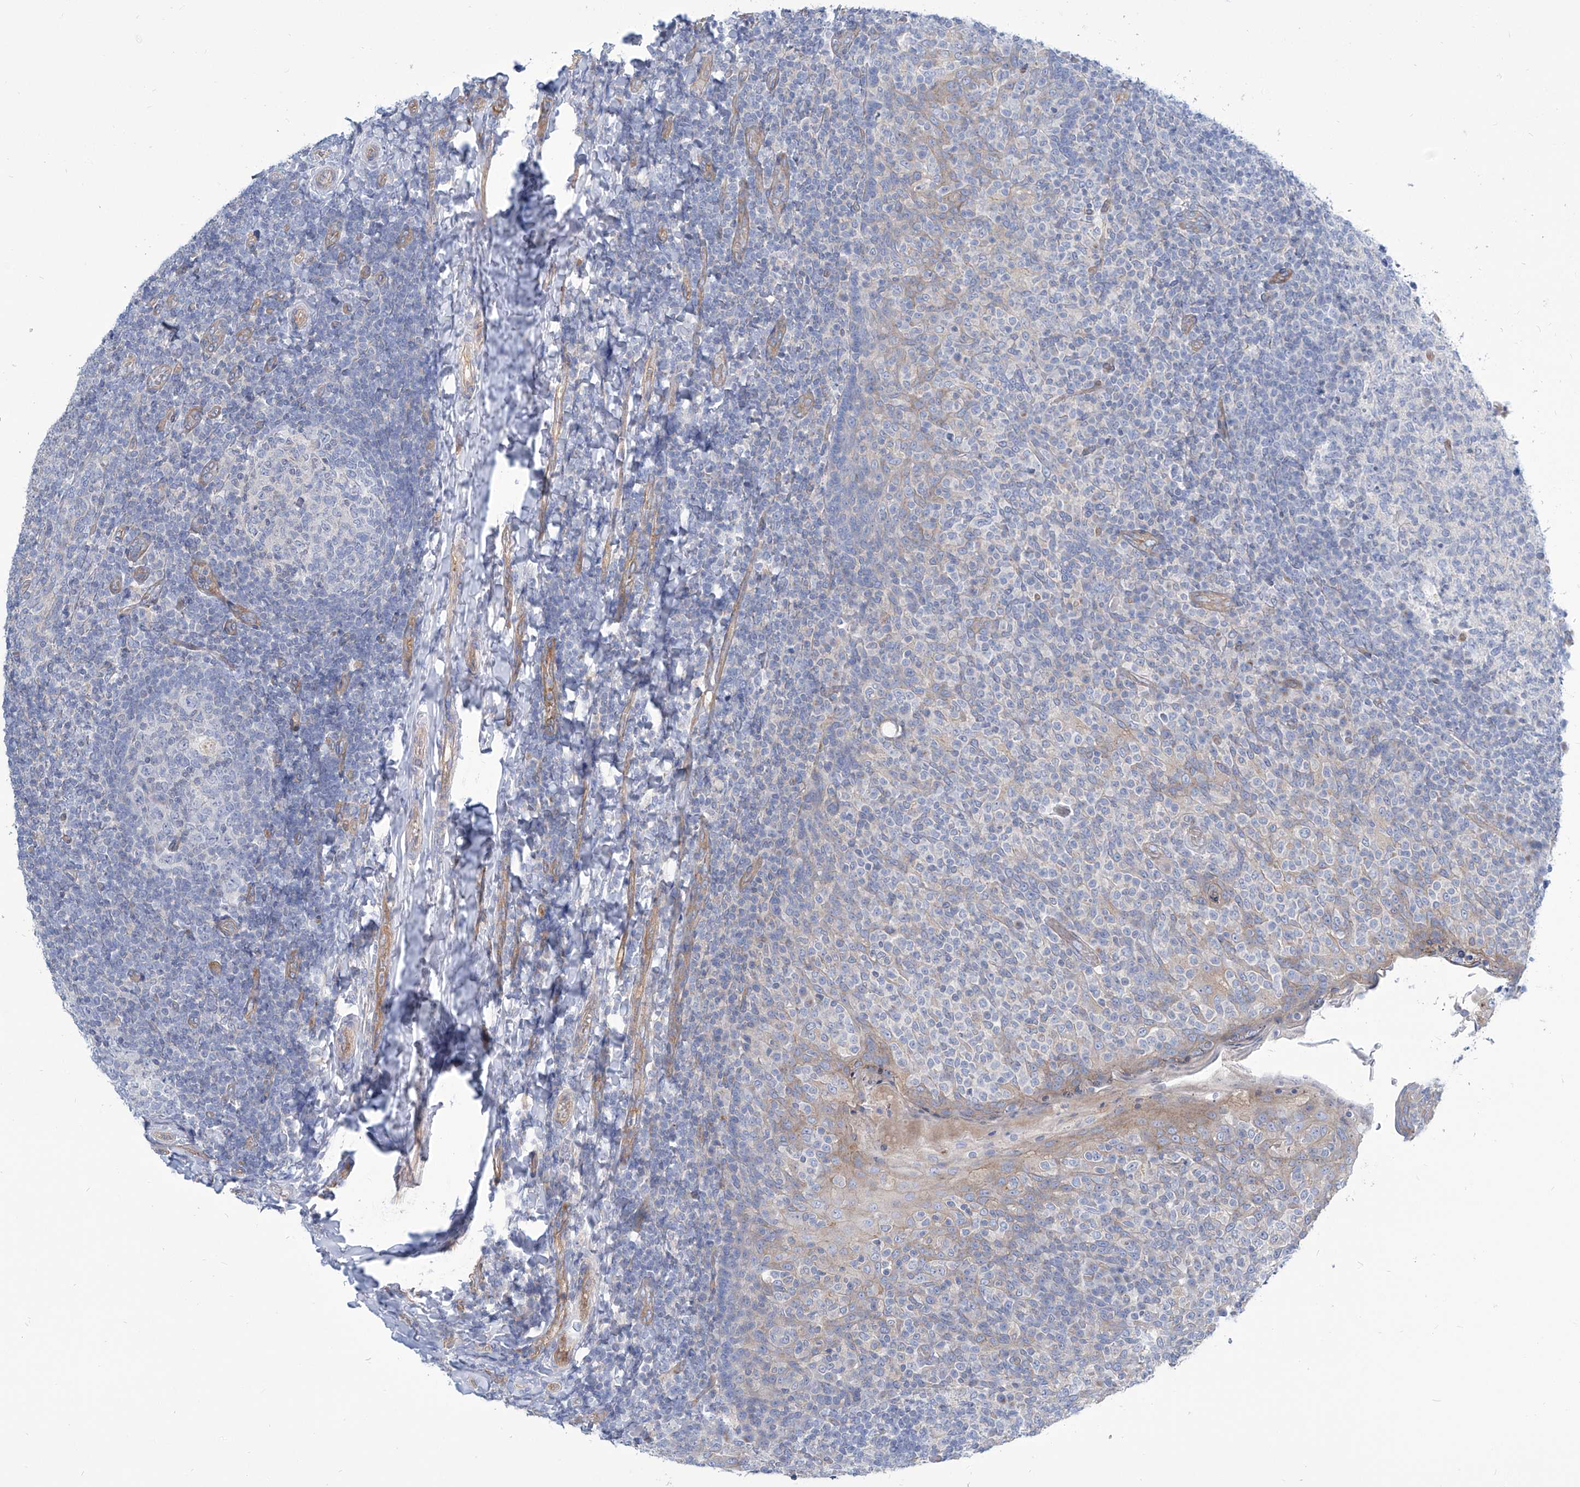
{"staining": {"intensity": "negative", "quantity": "none", "location": "none"}, "tissue": "tonsil", "cell_type": "Germinal center cells", "image_type": "normal", "snomed": [{"axis": "morphology", "description": "Normal tissue, NOS"}, {"axis": "topography", "description": "Tonsil"}], "caption": "Germinal center cells show no significant expression in normal tonsil. (IHC, brightfield microscopy, high magnification).", "gene": "TMEM209", "patient": {"sex": "female", "age": 19}}